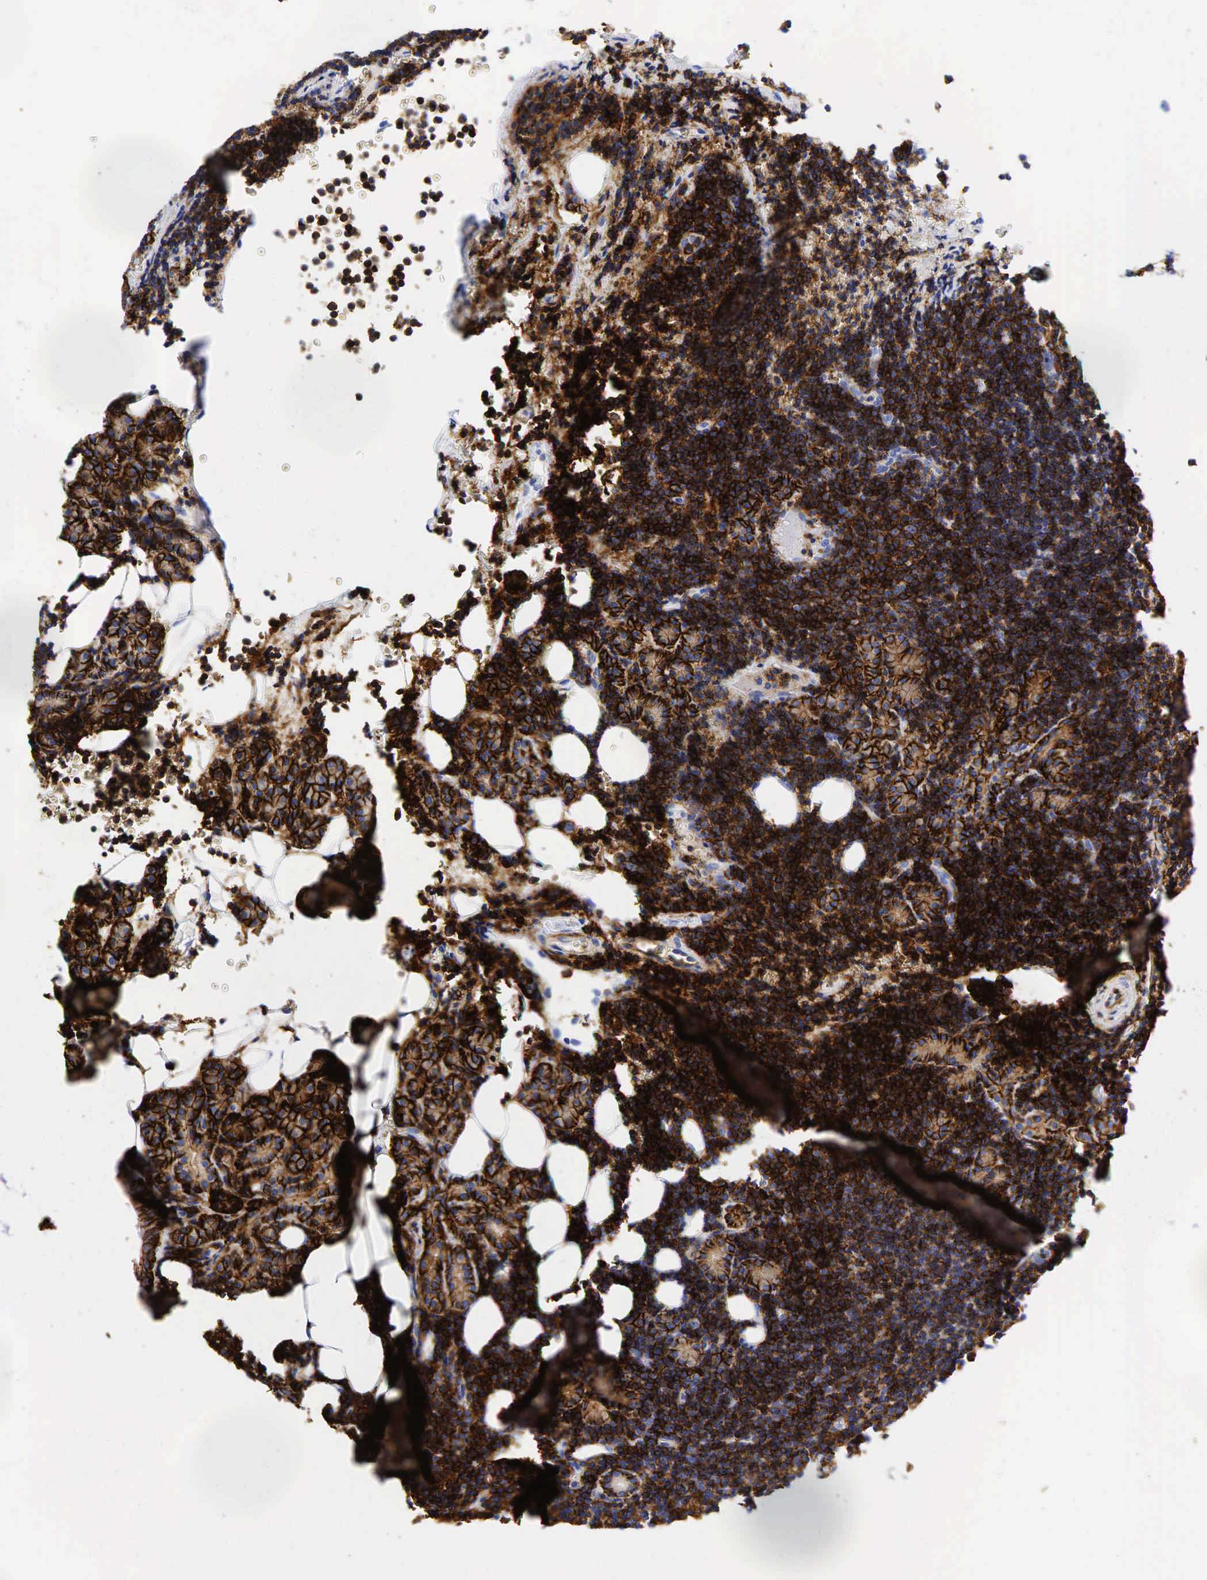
{"staining": {"intensity": "strong", "quantity": "25%-75%", "location": "cytoplasmic/membranous"}, "tissue": "lymphoma", "cell_type": "Tumor cells", "image_type": "cancer", "snomed": [{"axis": "morphology", "description": "Malignant lymphoma, non-Hodgkin's type, Low grade"}, {"axis": "topography", "description": "Lymph node"}], "caption": "IHC (DAB (3,3'-diaminobenzidine)) staining of low-grade malignant lymphoma, non-Hodgkin's type exhibits strong cytoplasmic/membranous protein expression in about 25%-75% of tumor cells.", "gene": "CD44", "patient": {"sex": "male", "age": 57}}